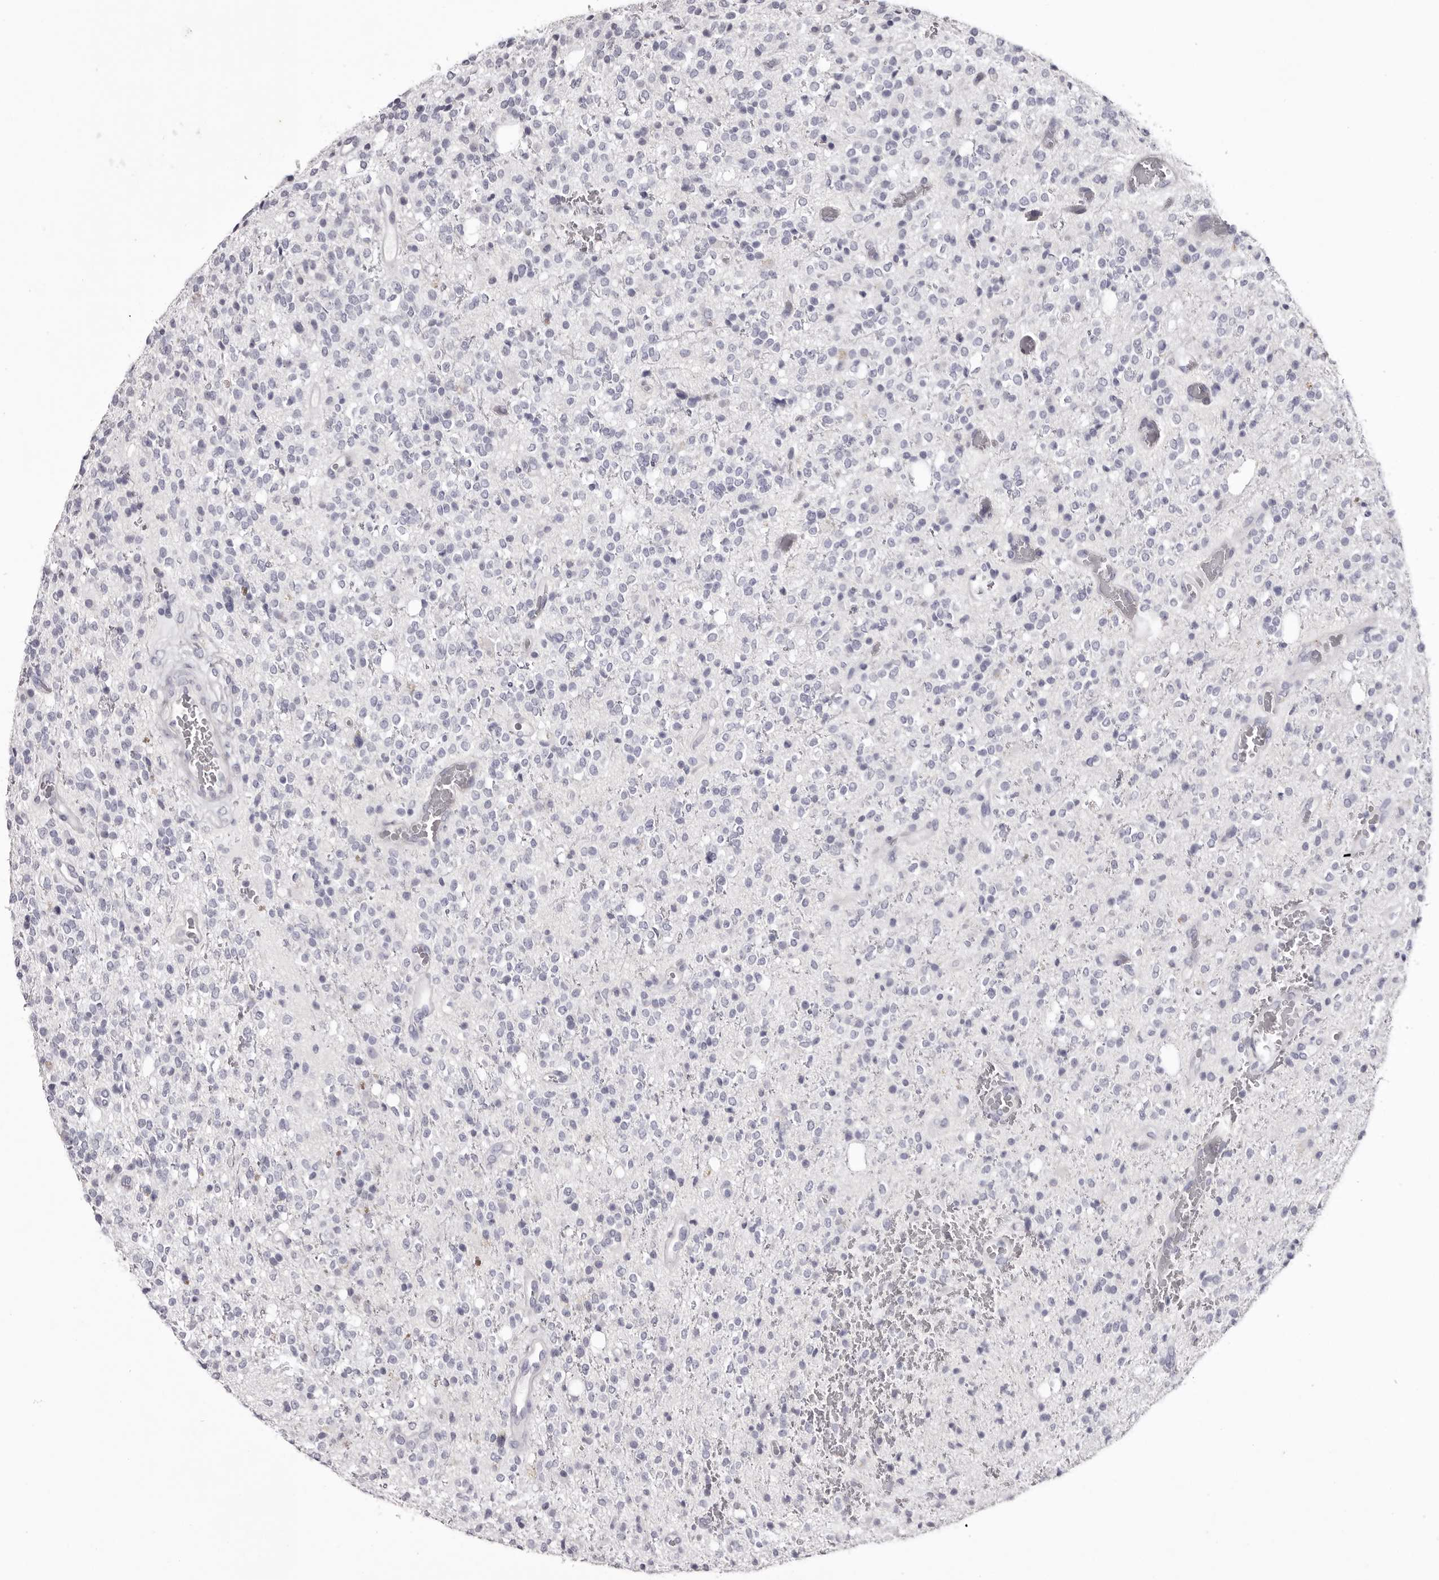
{"staining": {"intensity": "negative", "quantity": "none", "location": "none"}, "tissue": "glioma", "cell_type": "Tumor cells", "image_type": "cancer", "snomed": [{"axis": "morphology", "description": "Glioma, malignant, High grade"}, {"axis": "topography", "description": "Brain"}], "caption": "DAB immunohistochemical staining of glioma reveals no significant expression in tumor cells.", "gene": "CA6", "patient": {"sex": "male", "age": 34}}